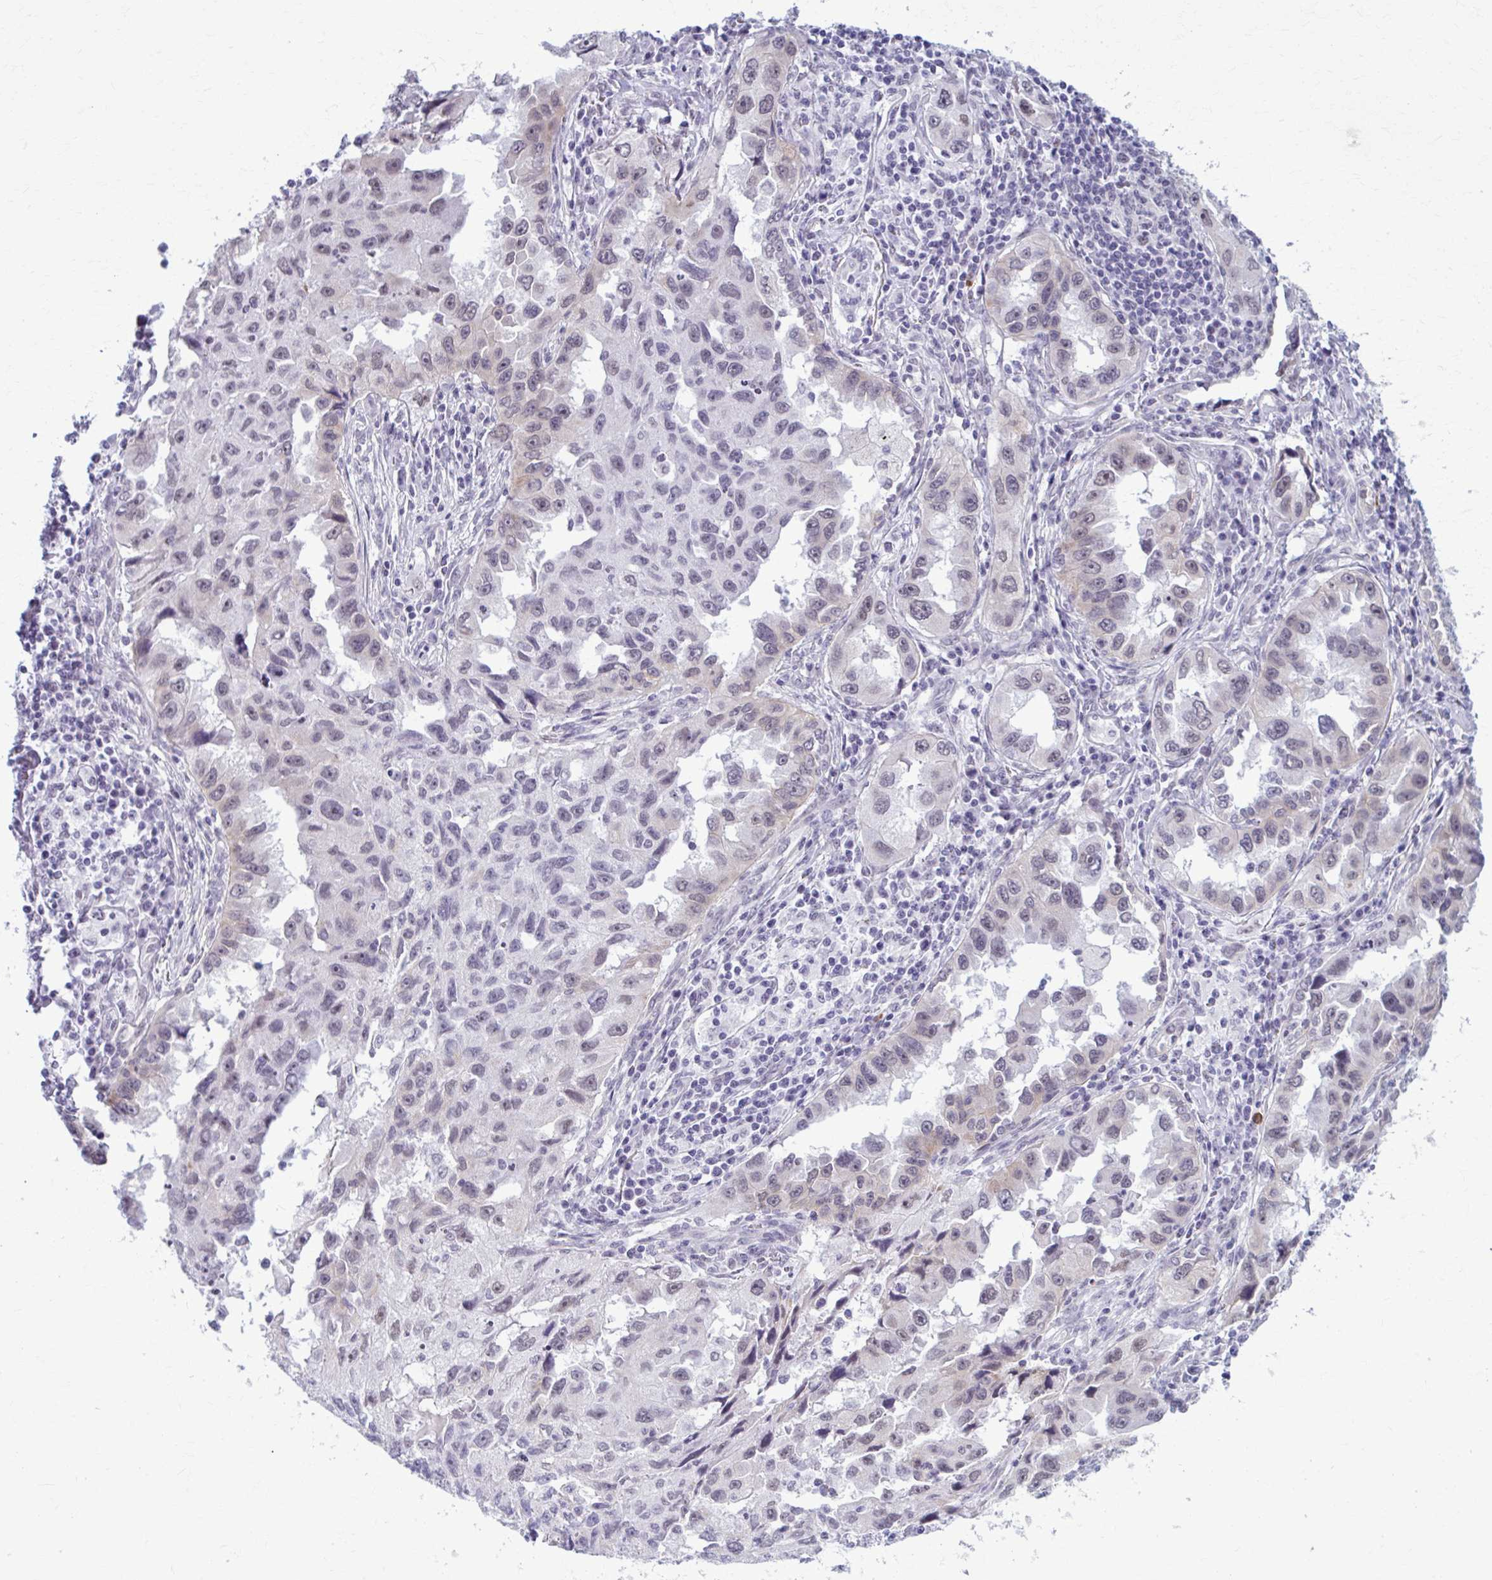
{"staining": {"intensity": "negative", "quantity": "none", "location": "none"}, "tissue": "lung cancer", "cell_type": "Tumor cells", "image_type": "cancer", "snomed": [{"axis": "morphology", "description": "Adenocarcinoma, NOS"}, {"axis": "topography", "description": "Lung"}], "caption": "Tumor cells are negative for protein expression in human adenocarcinoma (lung).", "gene": "NUMBL", "patient": {"sex": "female", "age": 73}}